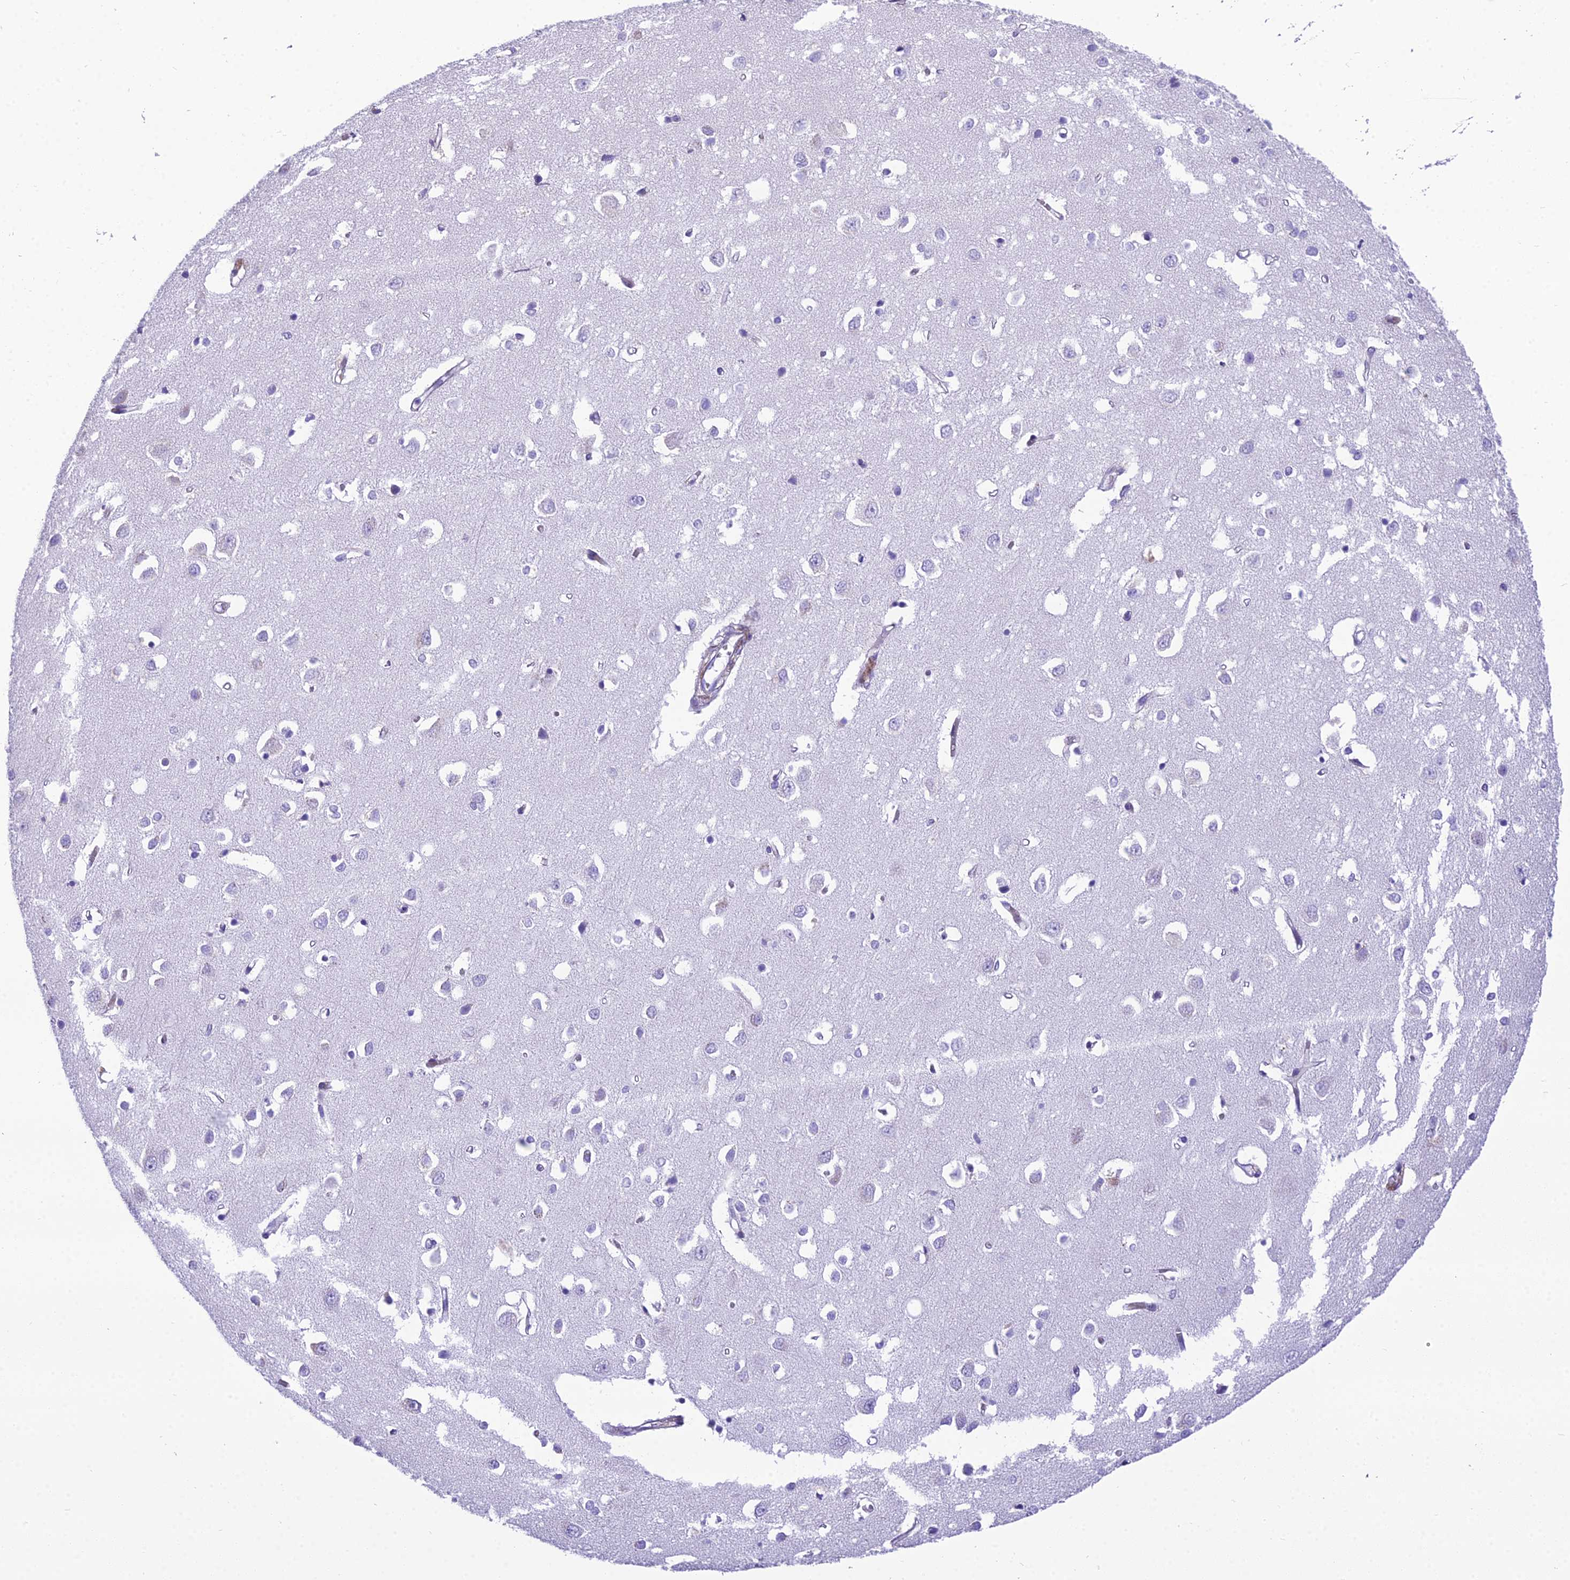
{"staining": {"intensity": "negative", "quantity": "none", "location": "none"}, "tissue": "cerebral cortex", "cell_type": "Endothelial cells", "image_type": "normal", "snomed": [{"axis": "morphology", "description": "Normal tissue, NOS"}, {"axis": "topography", "description": "Cerebral cortex"}], "caption": "This is an immunohistochemistry micrograph of normal human cerebral cortex. There is no staining in endothelial cells.", "gene": "GFRA1", "patient": {"sex": "female", "age": 64}}